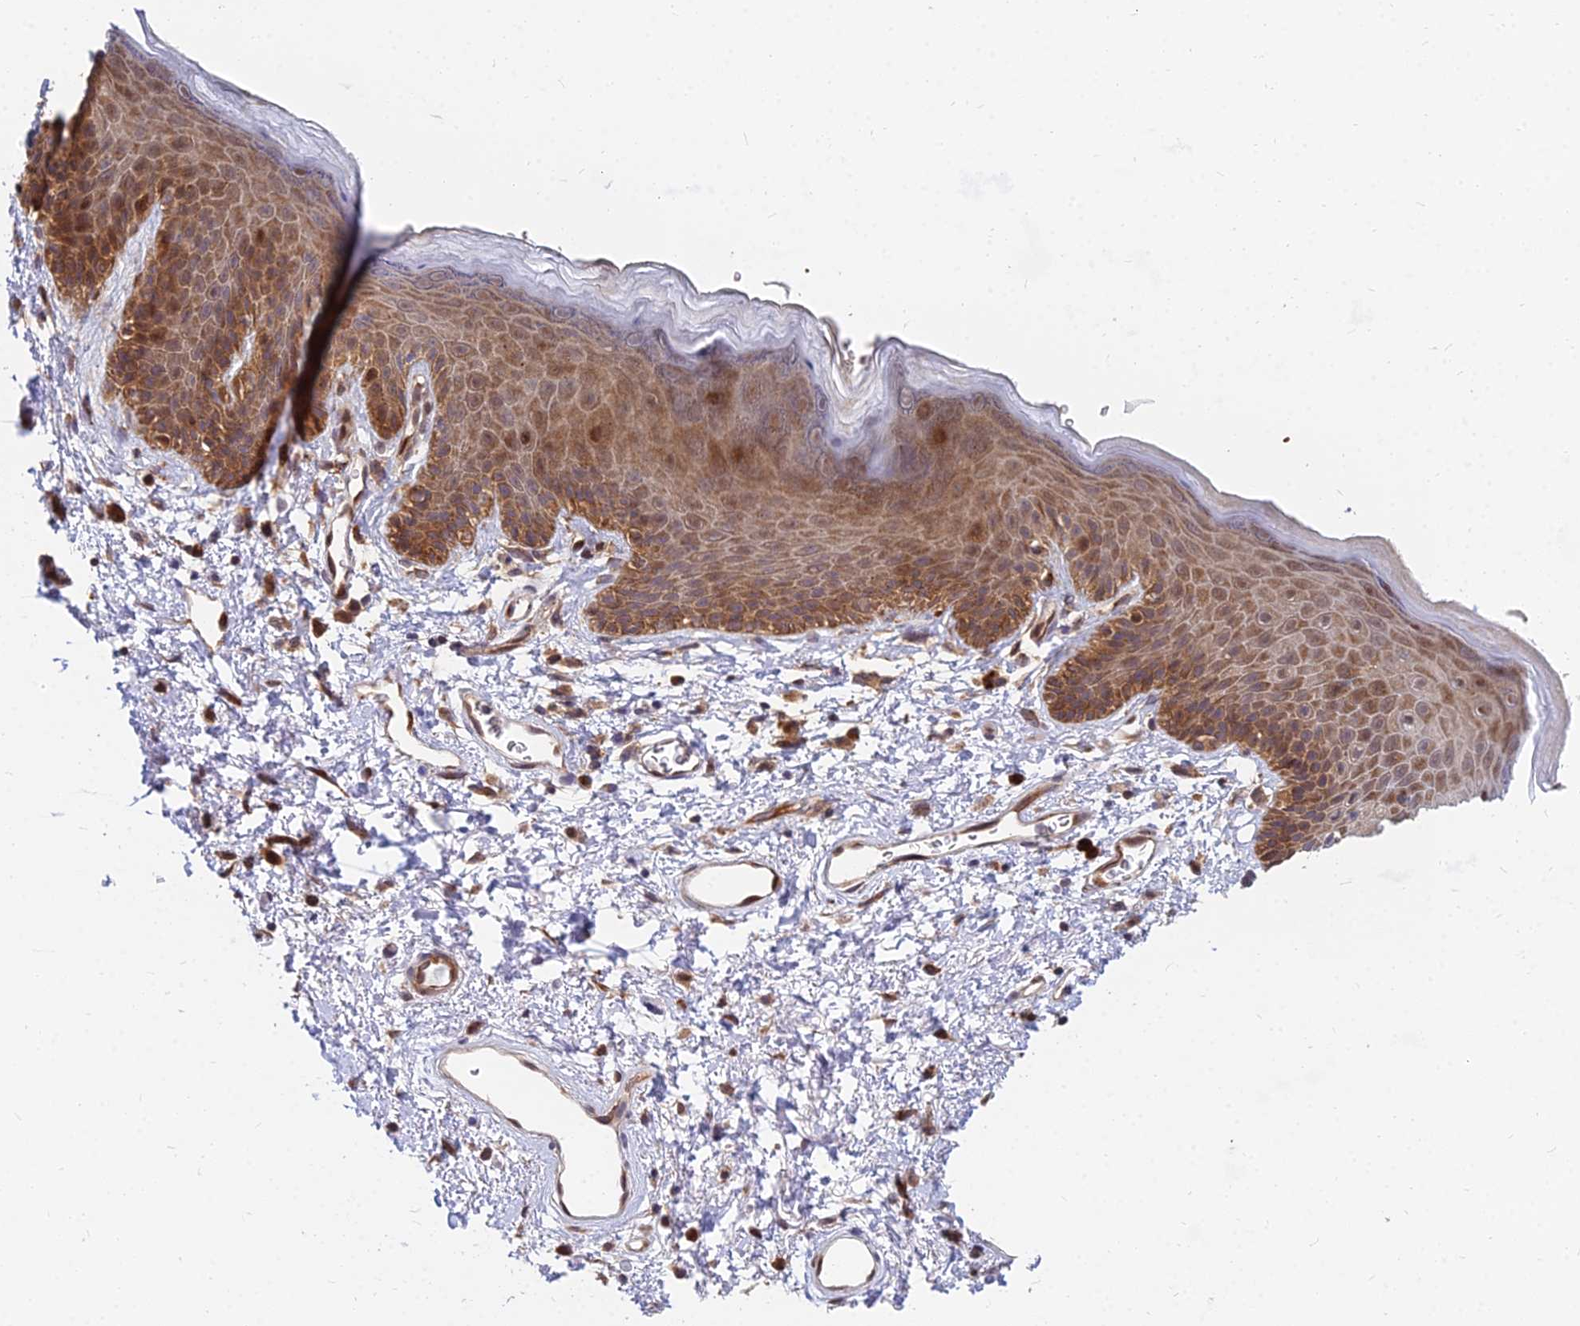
{"staining": {"intensity": "moderate", "quantity": ">75%", "location": "cytoplasmic/membranous"}, "tissue": "skin", "cell_type": "Epidermal cells", "image_type": "normal", "snomed": [{"axis": "morphology", "description": "Normal tissue, NOS"}, {"axis": "topography", "description": "Anal"}], "caption": "Human skin stained for a protein (brown) exhibits moderate cytoplasmic/membranous positive expression in about >75% of epidermal cells.", "gene": "CCT6A", "patient": {"sex": "female", "age": 46}}